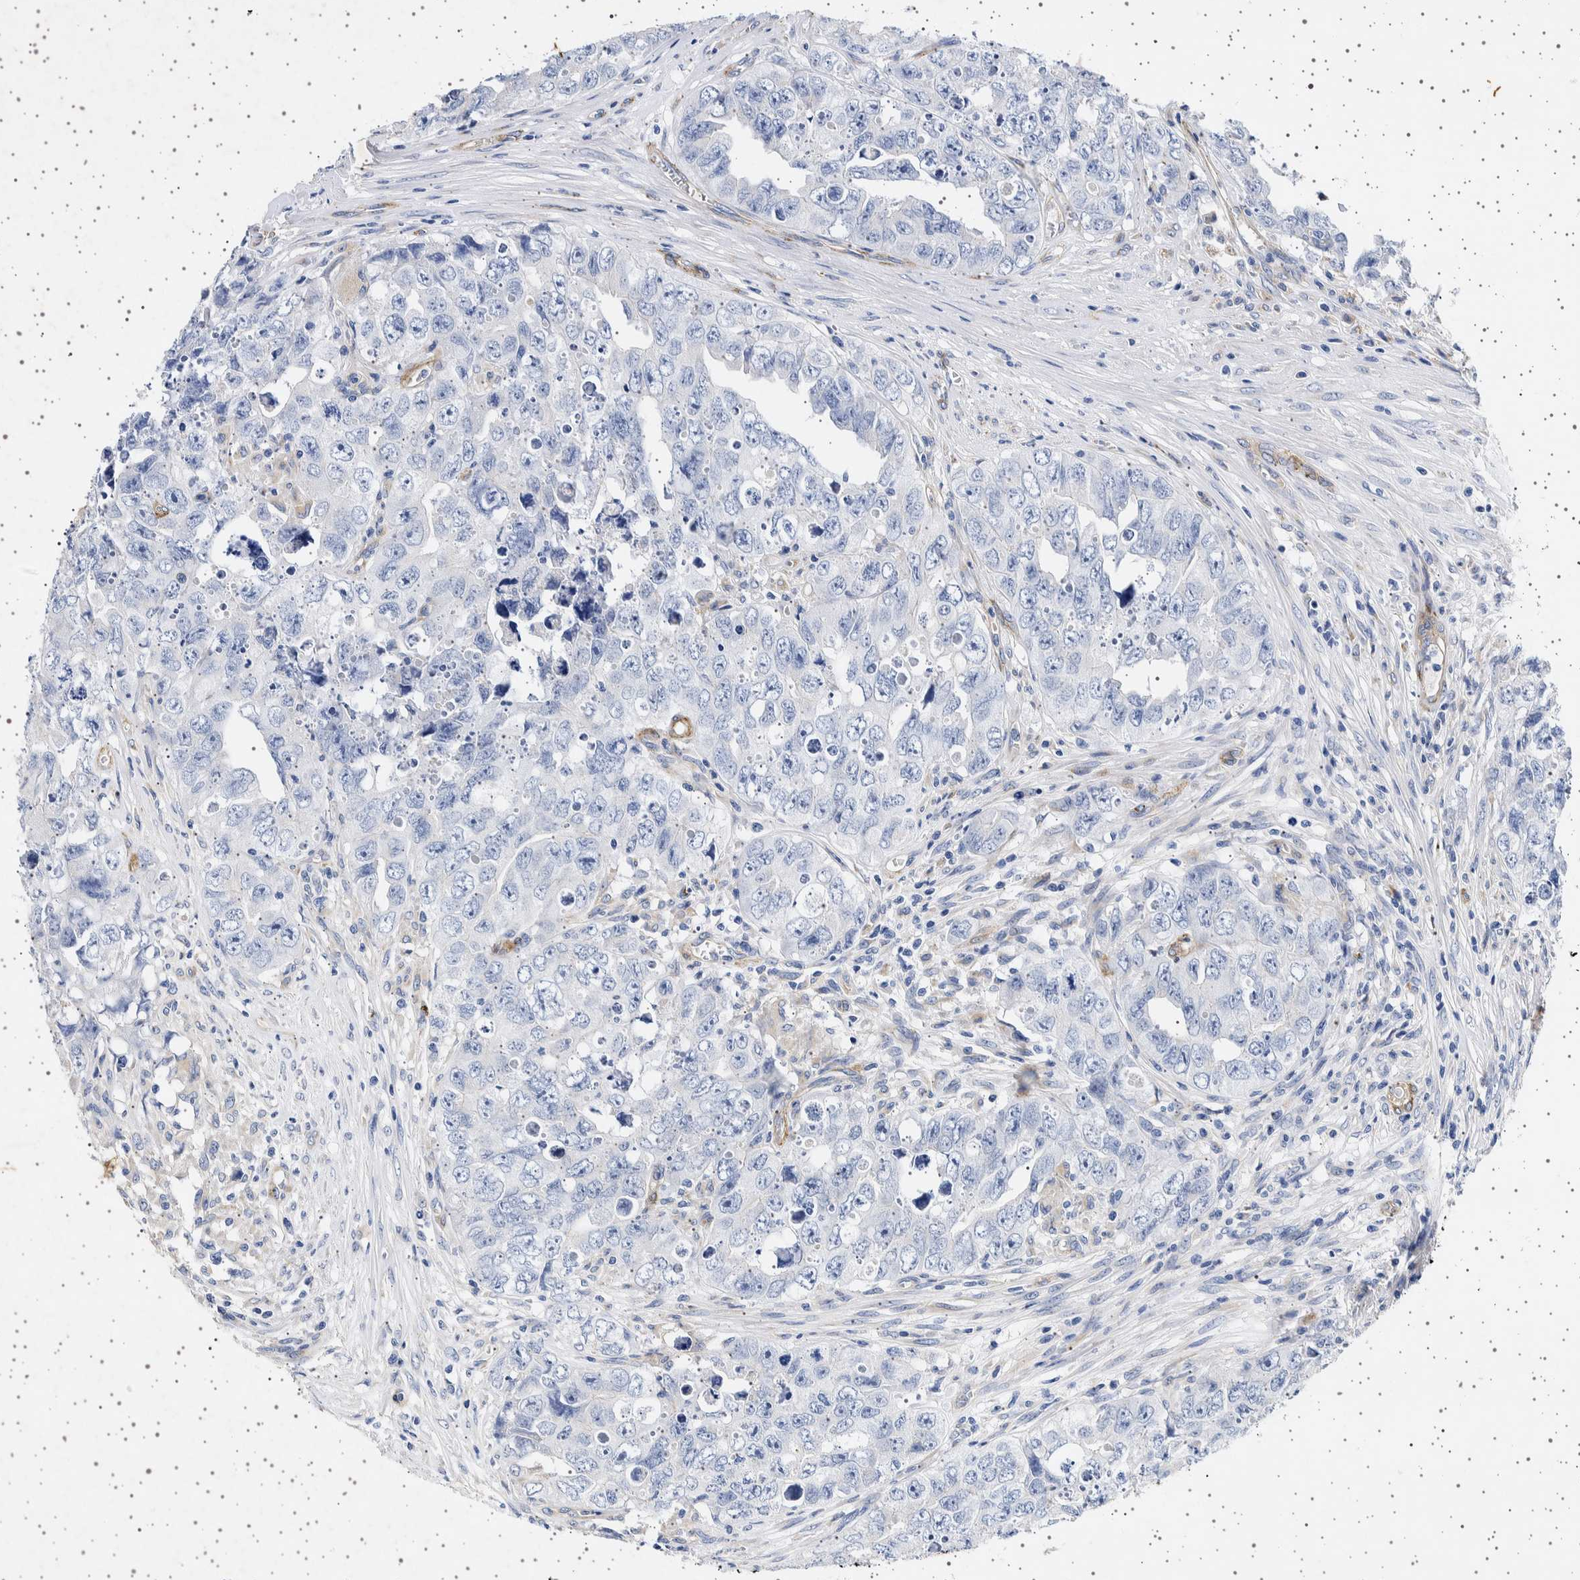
{"staining": {"intensity": "negative", "quantity": "none", "location": "none"}, "tissue": "testis cancer", "cell_type": "Tumor cells", "image_type": "cancer", "snomed": [{"axis": "morphology", "description": "Seminoma, NOS"}, {"axis": "morphology", "description": "Carcinoma, Embryonal, NOS"}, {"axis": "topography", "description": "Testis"}], "caption": "Tumor cells are negative for brown protein staining in testis embryonal carcinoma. (DAB immunohistochemistry (IHC) with hematoxylin counter stain).", "gene": "SEPTIN4", "patient": {"sex": "male", "age": 43}}